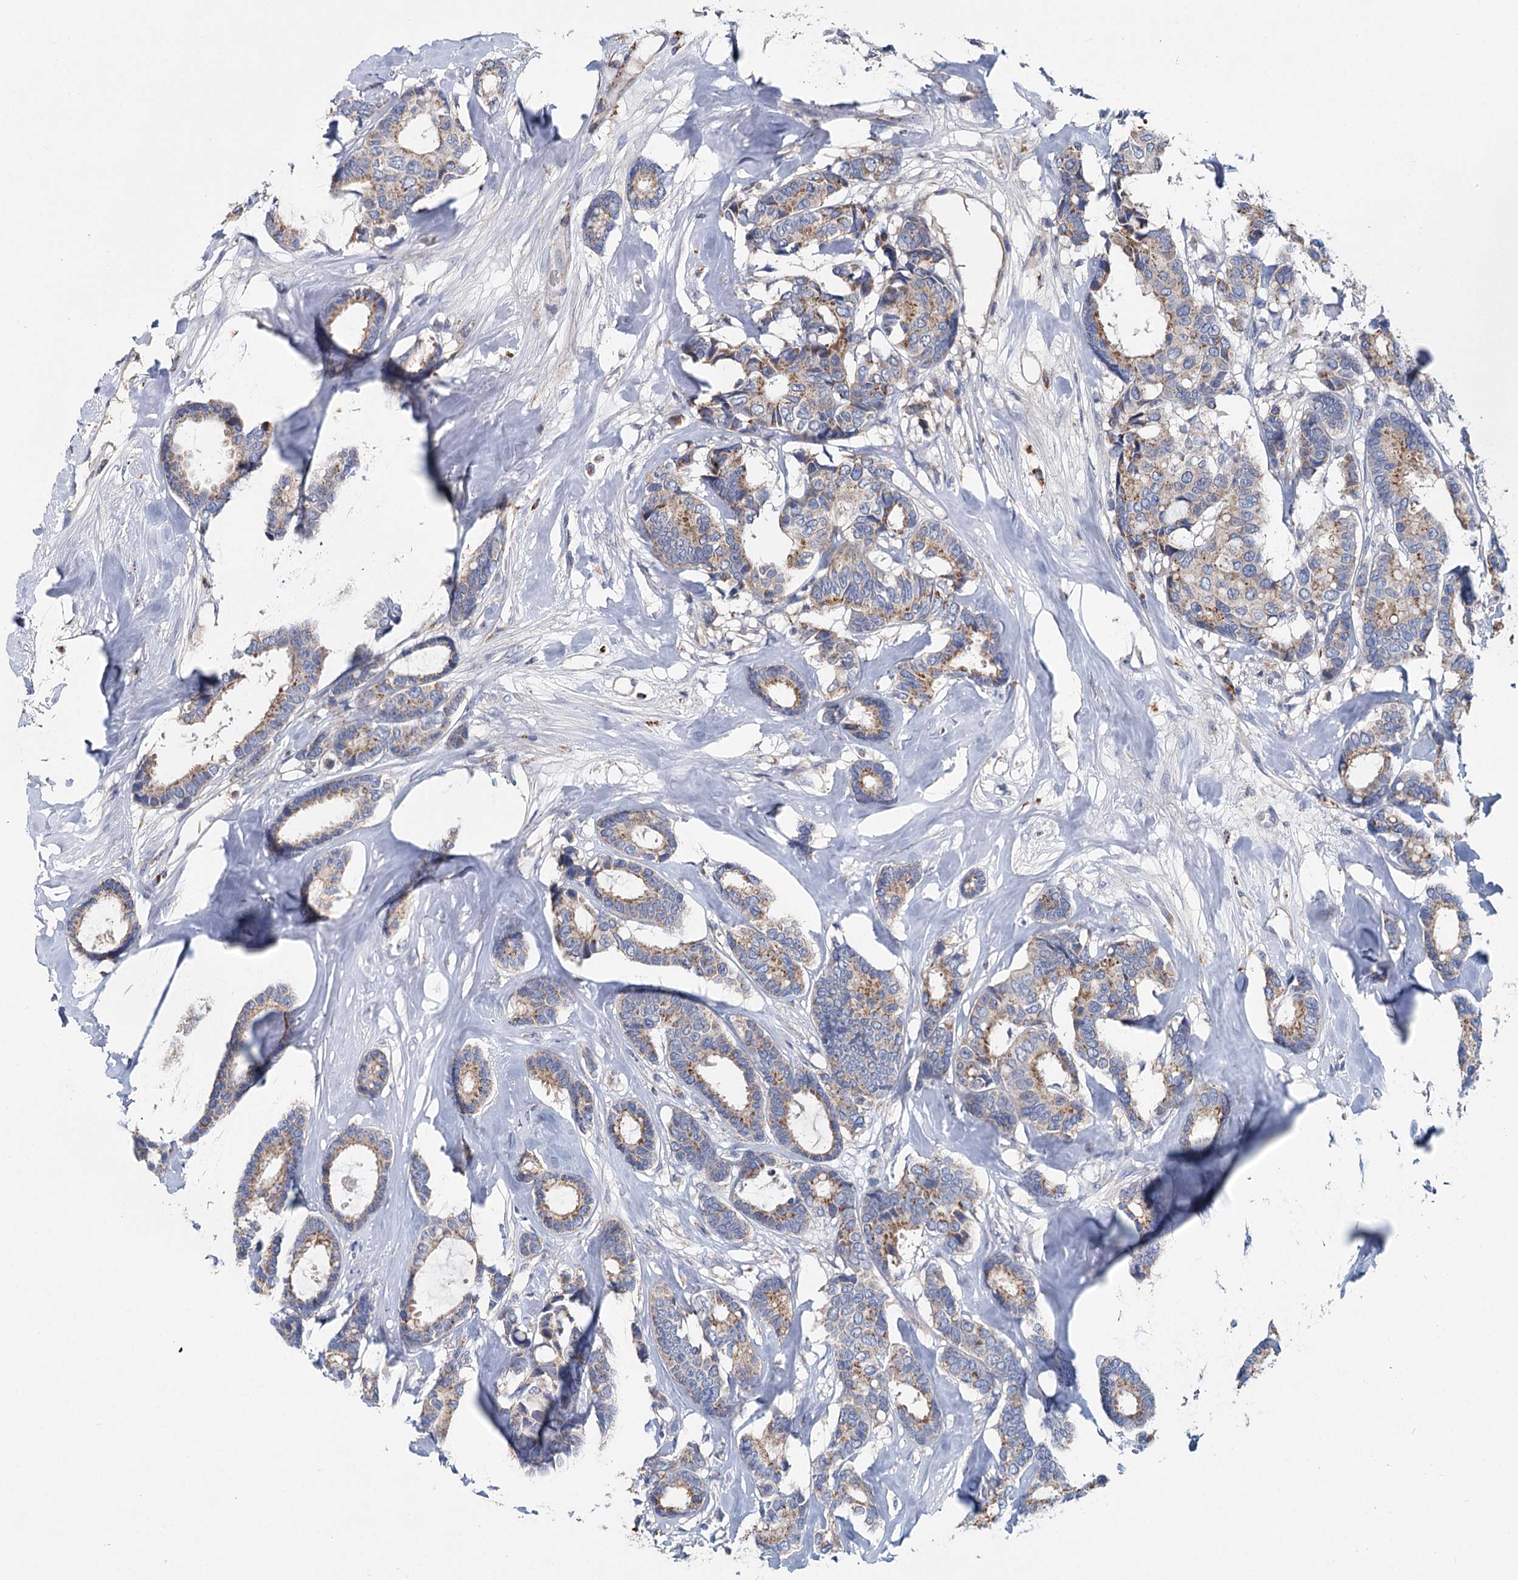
{"staining": {"intensity": "moderate", "quantity": ">75%", "location": "cytoplasmic/membranous"}, "tissue": "breast cancer", "cell_type": "Tumor cells", "image_type": "cancer", "snomed": [{"axis": "morphology", "description": "Duct carcinoma"}, {"axis": "topography", "description": "Breast"}], "caption": "The photomicrograph reveals immunohistochemical staining of breast cancer. There is moderate cytoplasmic/membranous expression is seen in approximately >75% of tumor cells.", "gene": "ANKRD16", "patient": {"sex": "female", "age": 87}}